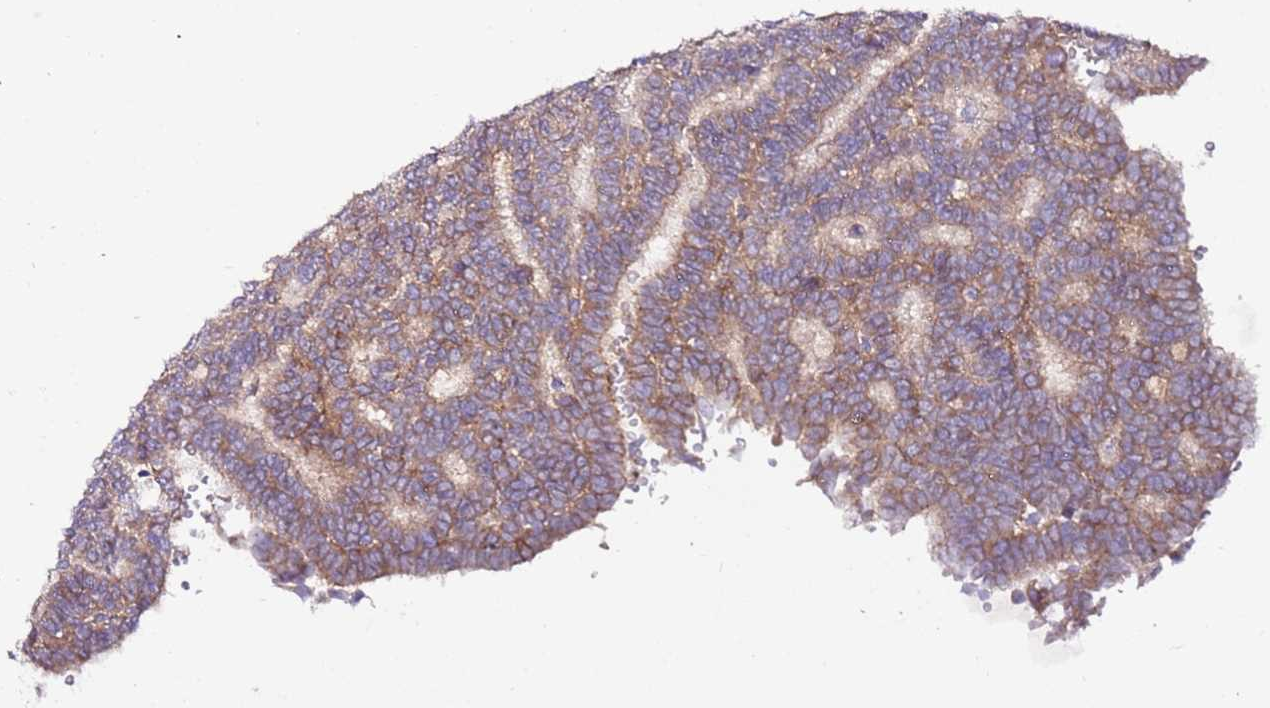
{"staining": {"intensity": "moderate", "quantity": ">75%", "location": "cytoplasmic/membranous"}, "tissue": "thyroid cancer", "cell_type": "Tumor cells", "image_type": "cancer", "snomed": [{"axis": "morphology", "description": "Papillary adenocarcinoma, NOS"}, {"axis": "topography", "description": "Thyroid gland"}], "caption": "Human thyroid papillary adenocarcinoma stained with a protein marker shows moderate staining in tumor cells.", "gene": "FLVCR1", "patient": {"sex": "female", "age": 35}}